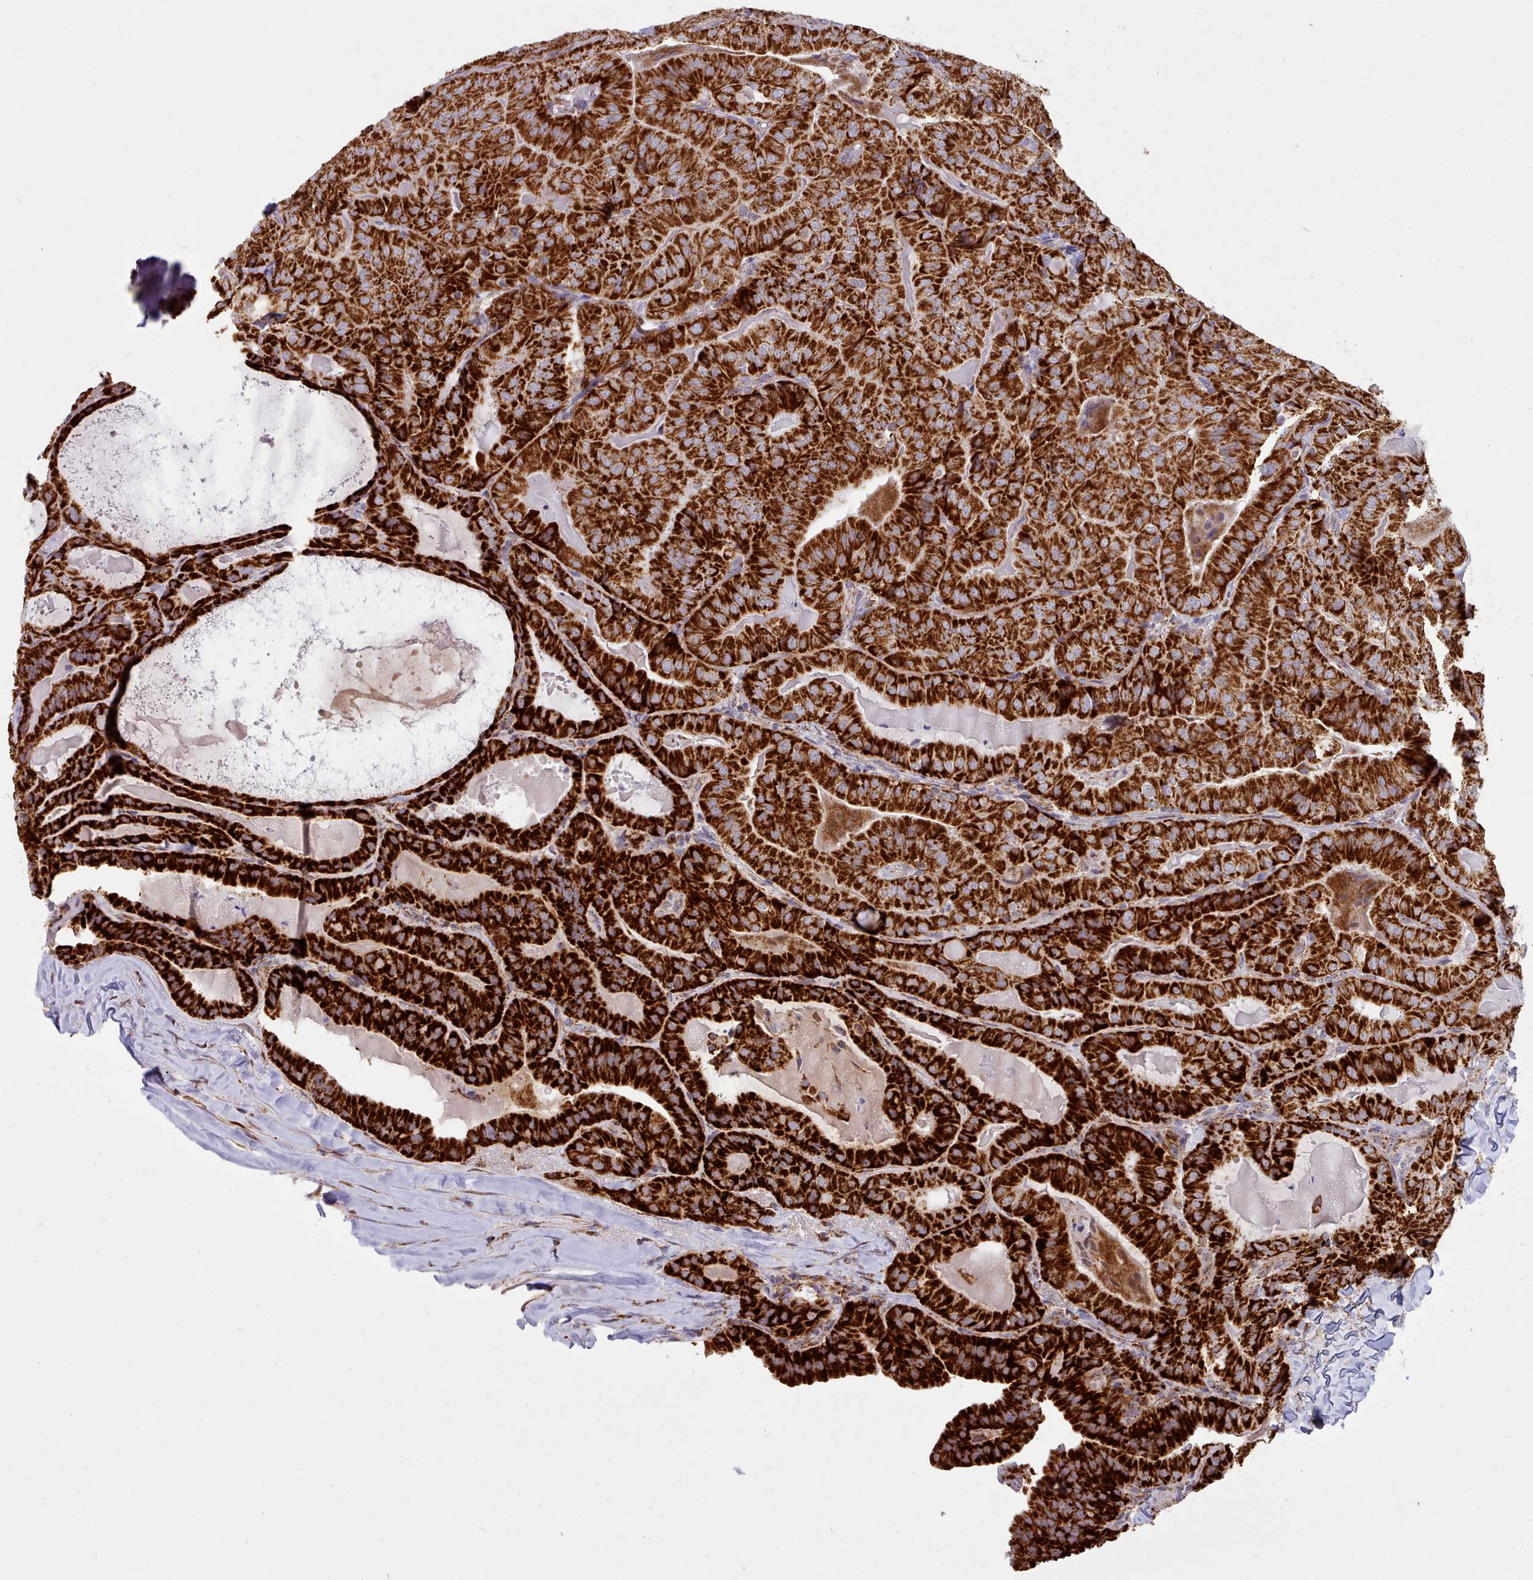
{"staining": {"intensity": "strong", "quantity": ">75%", "location": "cytoplasmic/membranous"}, "tissue": "thyroid cancer", "cell_type": "Tumor cells", "image_type": "cancer", "snomed": [{"axis": "morphology", "description": "Papillary adenocarcinoma, NOS"}, {"axis": "topography", "description": "Thyroid gland"}], "caption": "Immunohistochemical staining of thyroid cancer (papillary adenocarcinoma) shows high levels of strong cytoplasmic/membranous protein staining in about >75% of tumor cells. Nuclei are stained in blue.", "gene": "HSDL2", "patient": {"sex": "female", "age": 68}}